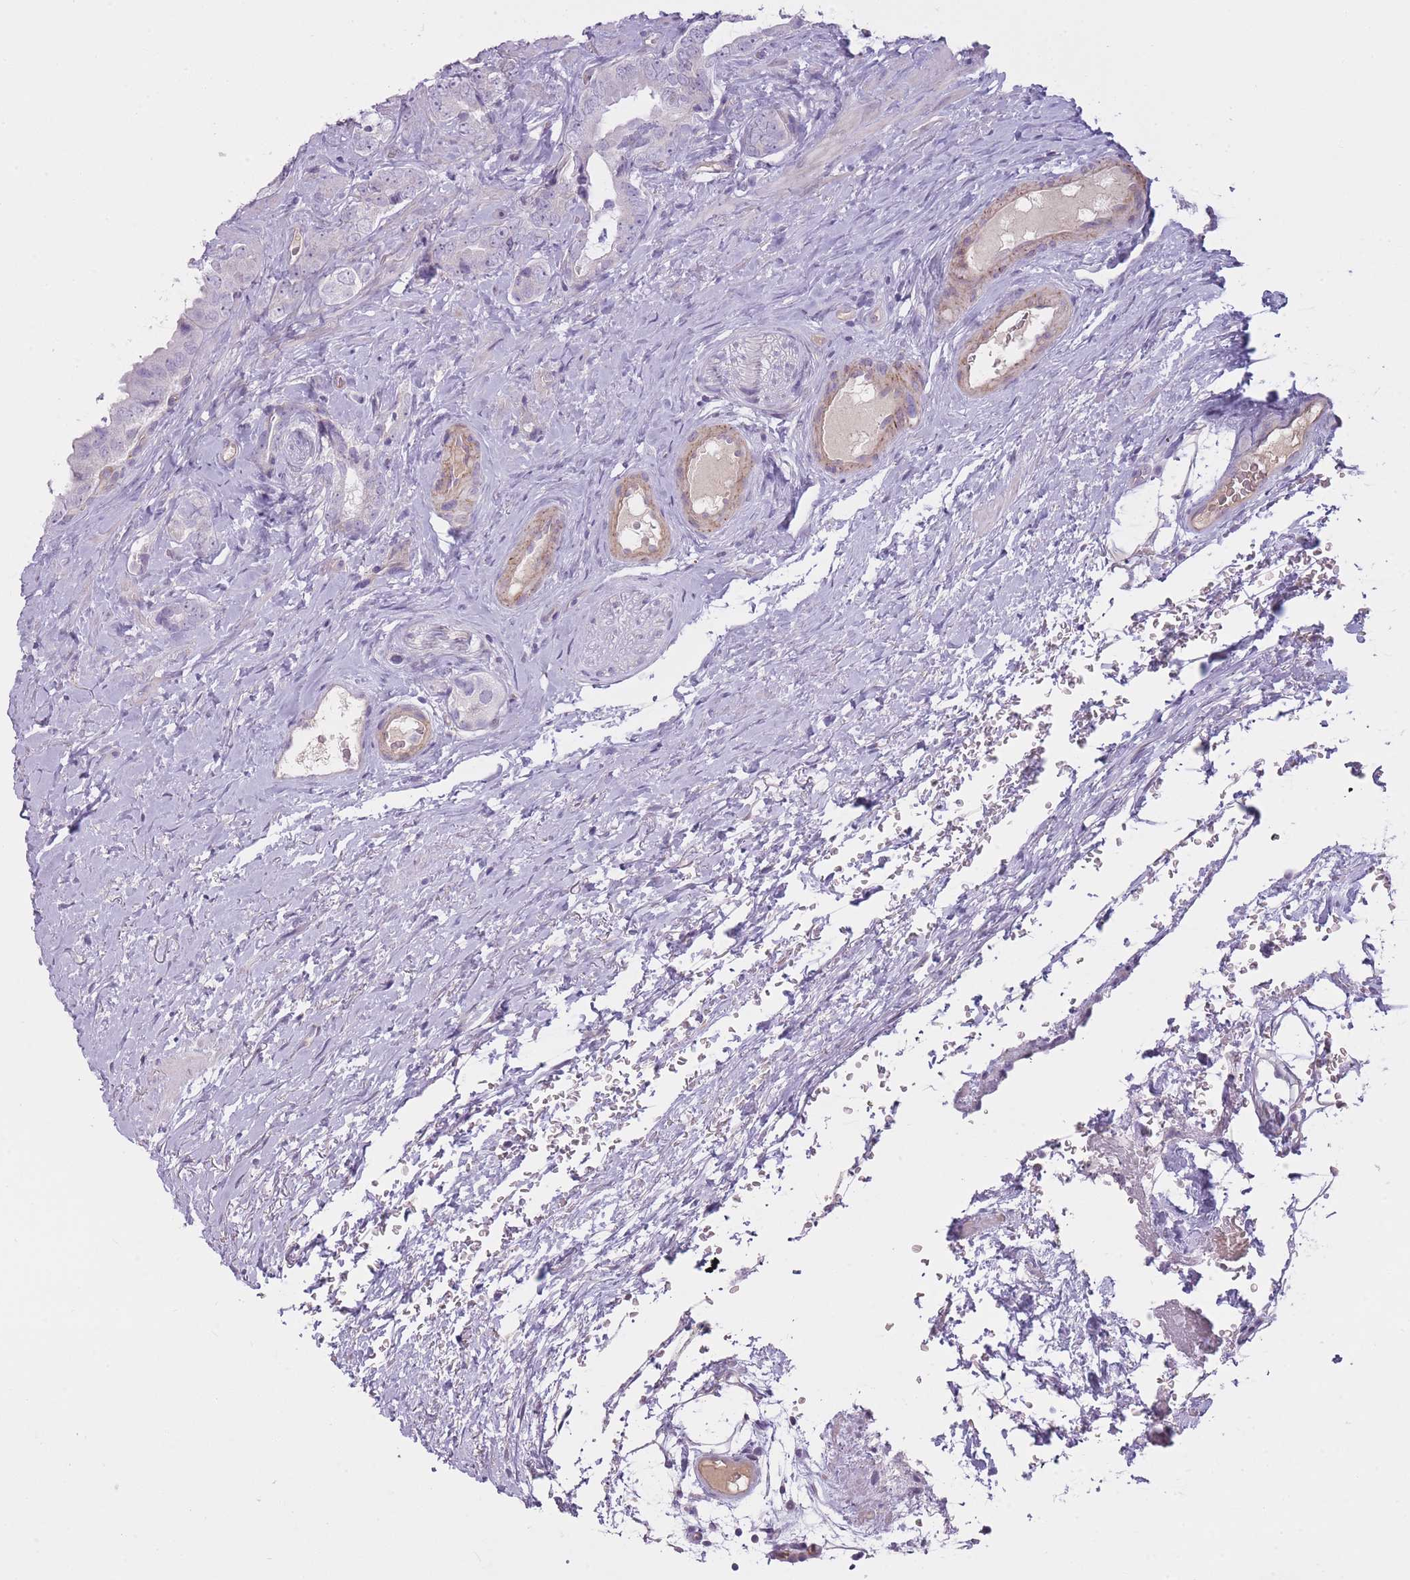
{"staining": {"intensity": "negative", "quantity": "none", "location": "none"}, "tissue": "prostate cancer", "cell_type": "Tumor cells", "image_type": "cancer", "snomed": [{"axis": "morphology", "description": "Adenocarcinoma, High grade"}, {"axis": "topography", "description": "Prostate"}], "caption": "This is an IHC micrograph of adenocarcinoma (high-grade) (prostate). There is no positivity in tumor cells.", "gene": "PGRMC2", "patient": {"sex": "male", "age": 71}}